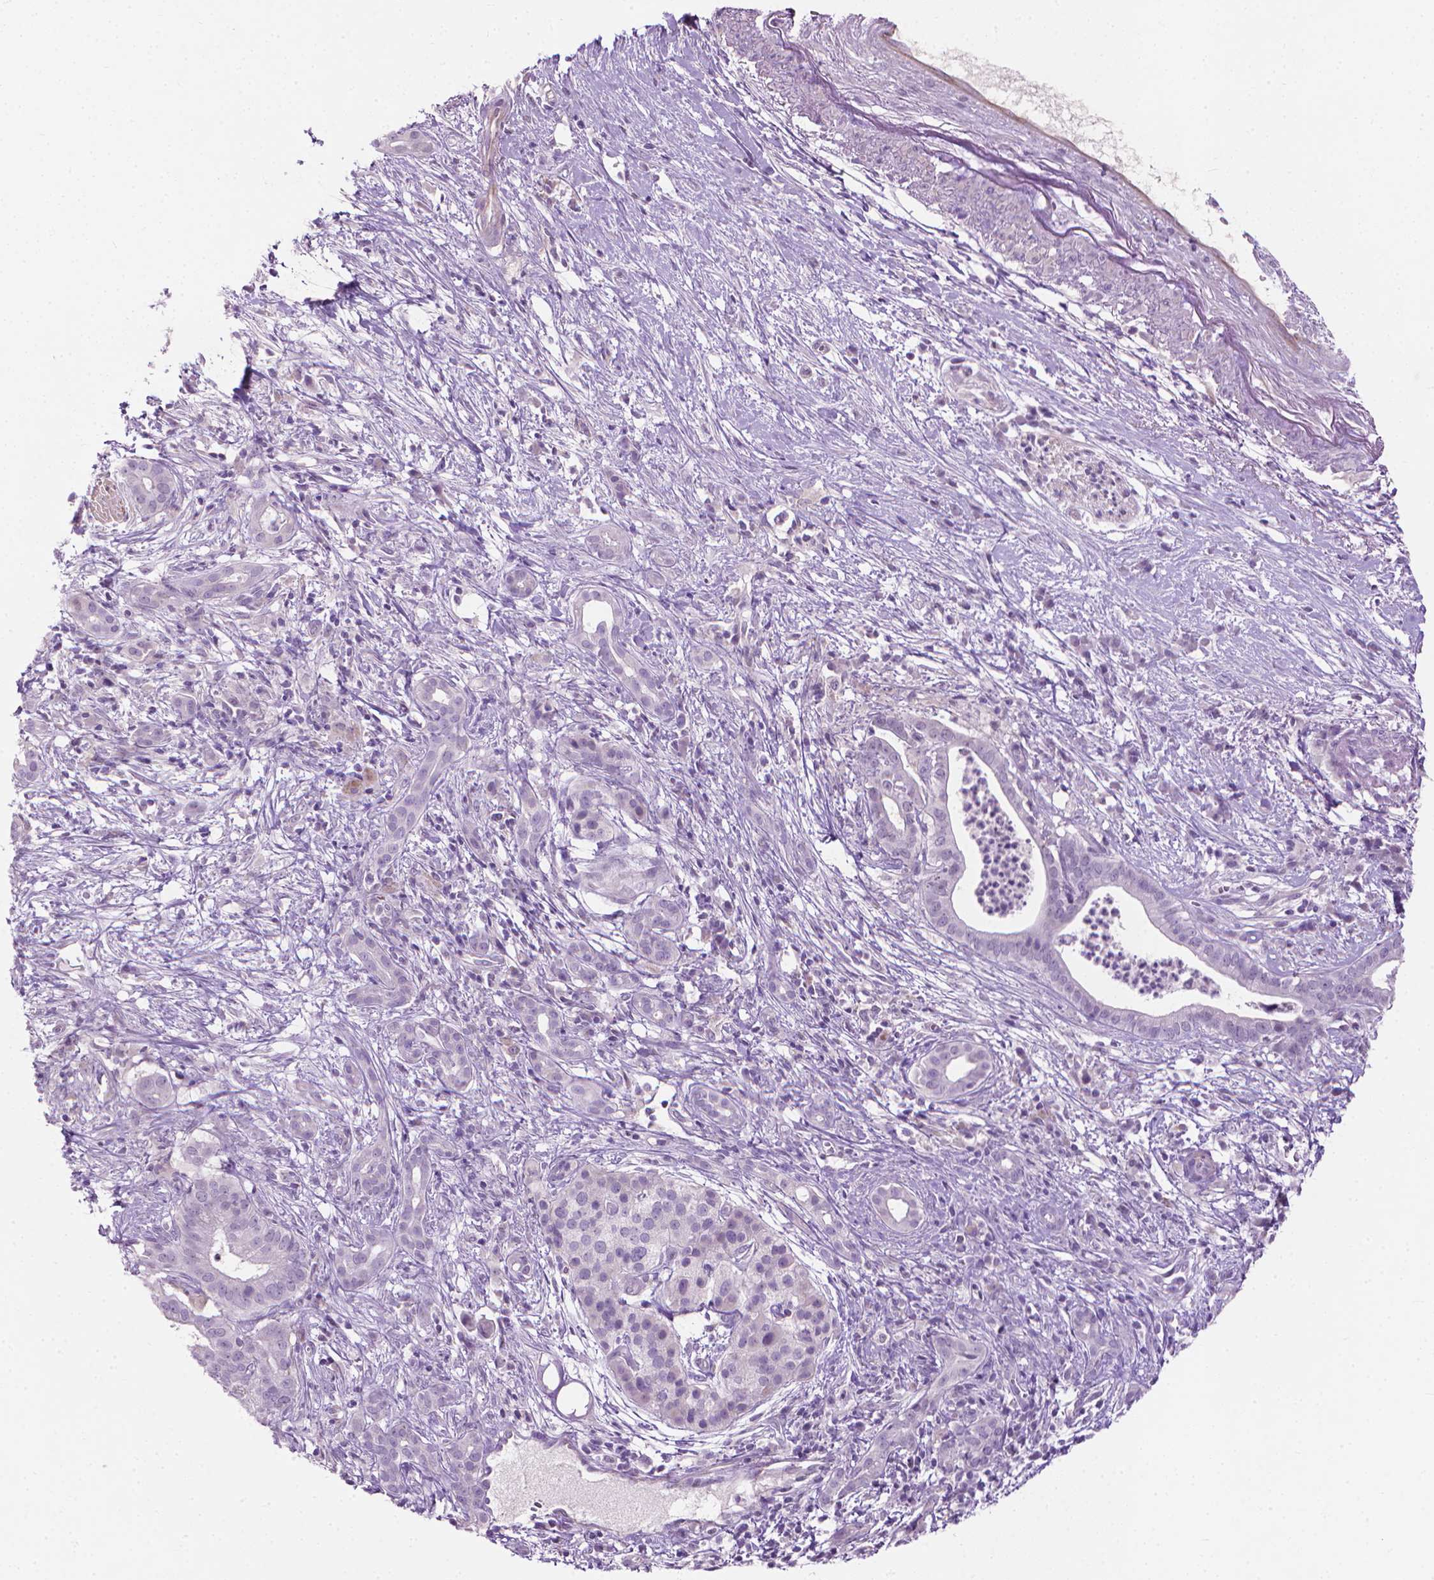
{"staining": {"intensity": "negative", "quantity": "none", "location": "none"}, "tissue": "pancreatic cancer", "cell_type": "Tumor cells", "image_type": "cancer", "snomed": [{"axis": "morphology", "description": "Adenocarcinoma, NOS"}, {"axis": "topography", "description": "Pancreas"}], "caption": "Pancreatic cancer (adenocarcinoma) was stained to show a protein in brown. There is no significant expression in tumor cells.", "gene": "KRT73", "patient": {"sex": "male", "age": 61}}